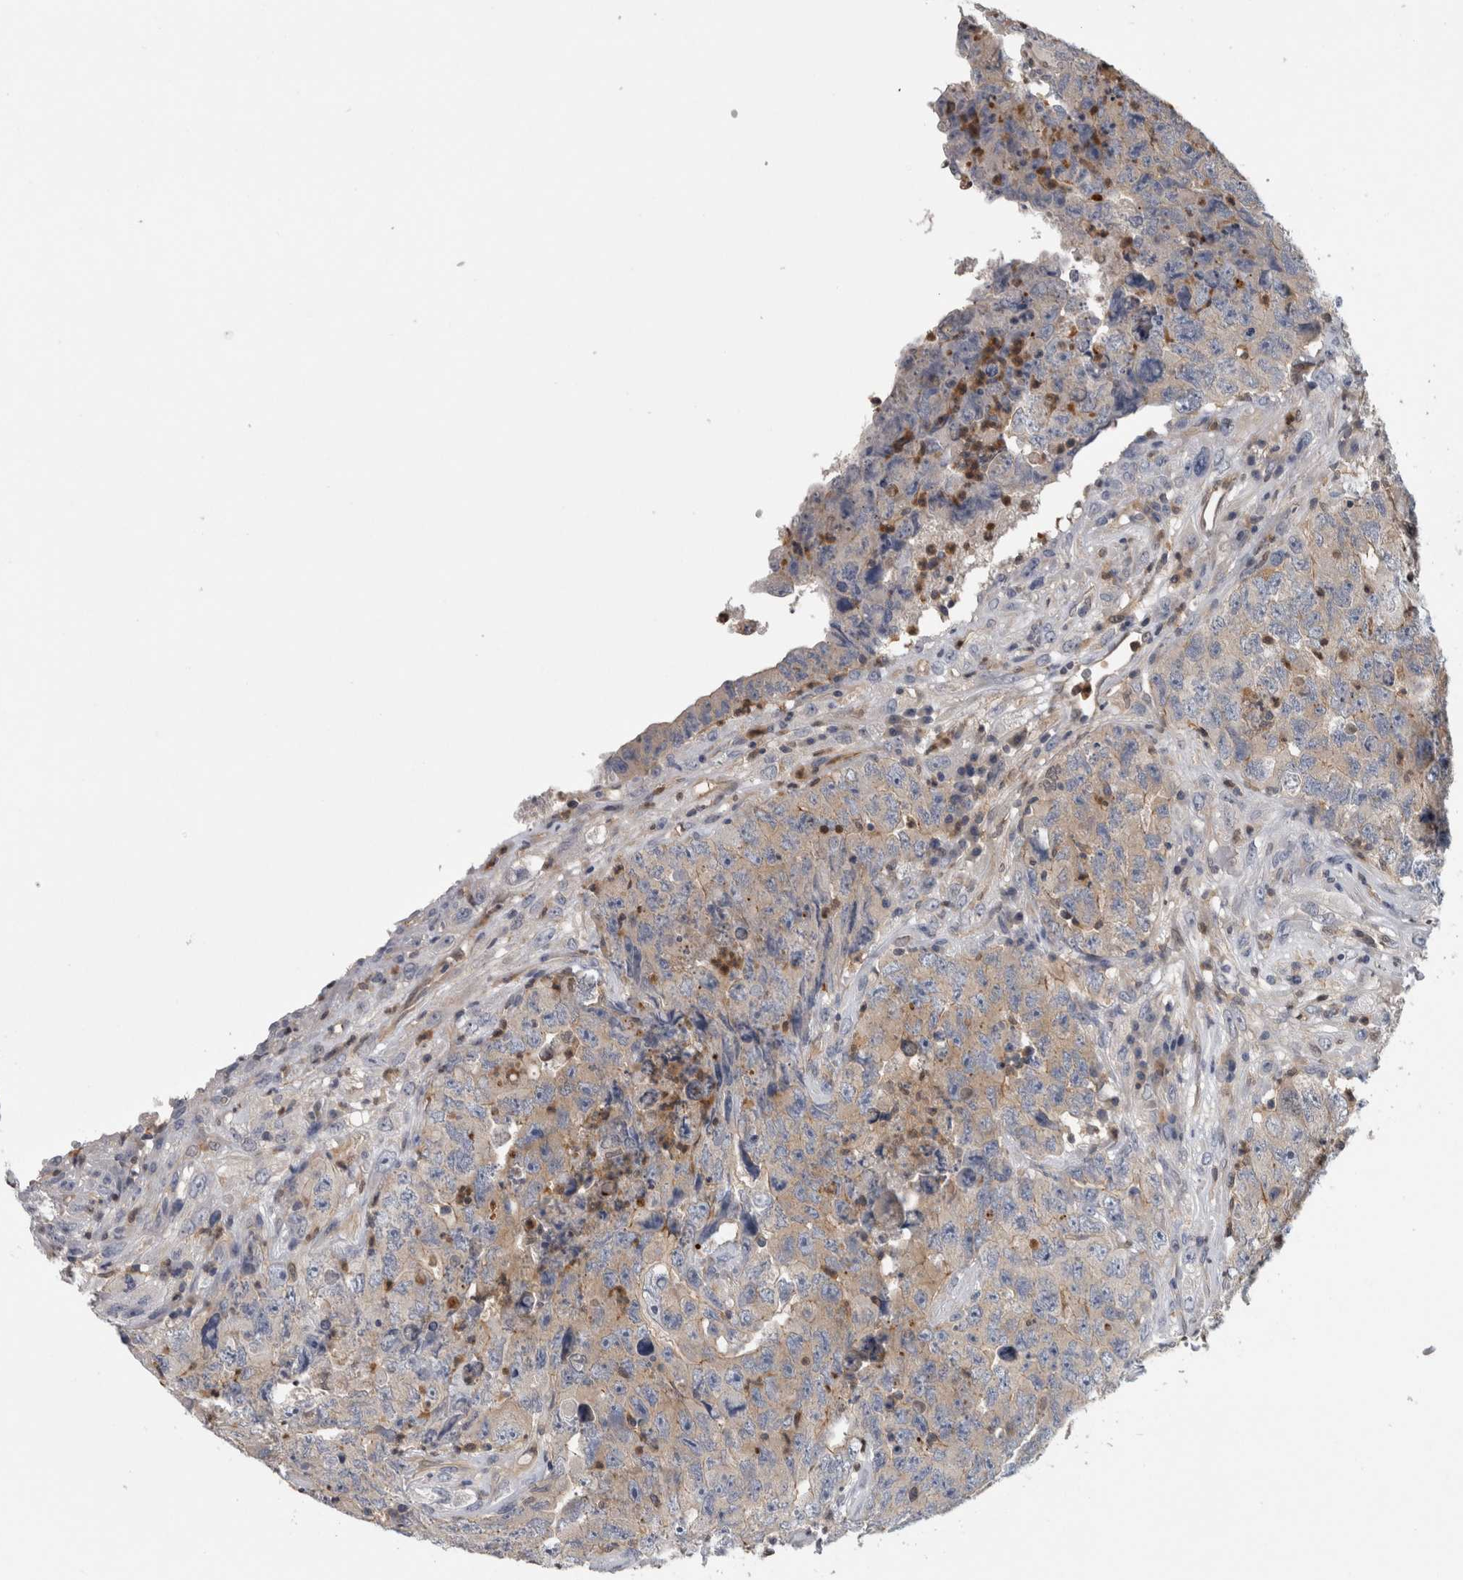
{"staining": {"intensity": "weak", "quantity": "<25%", "location": "cytoplasmic/membranous"}, "tissue": "testis cancer", "cell_type": "Tumor cells", "image_type": "cancer", "snomed": [{"axis": "morphology", "description": "Carcinoma, Embryonal, NOS"}, {"axis": "topography", "description": "Testis"}], "caption": "Tumor cells show no significant staining in testis cancer (embryonal carcinoma).", "gene": "NAPRT", "patient": {"sex": "male", "age": 32}}